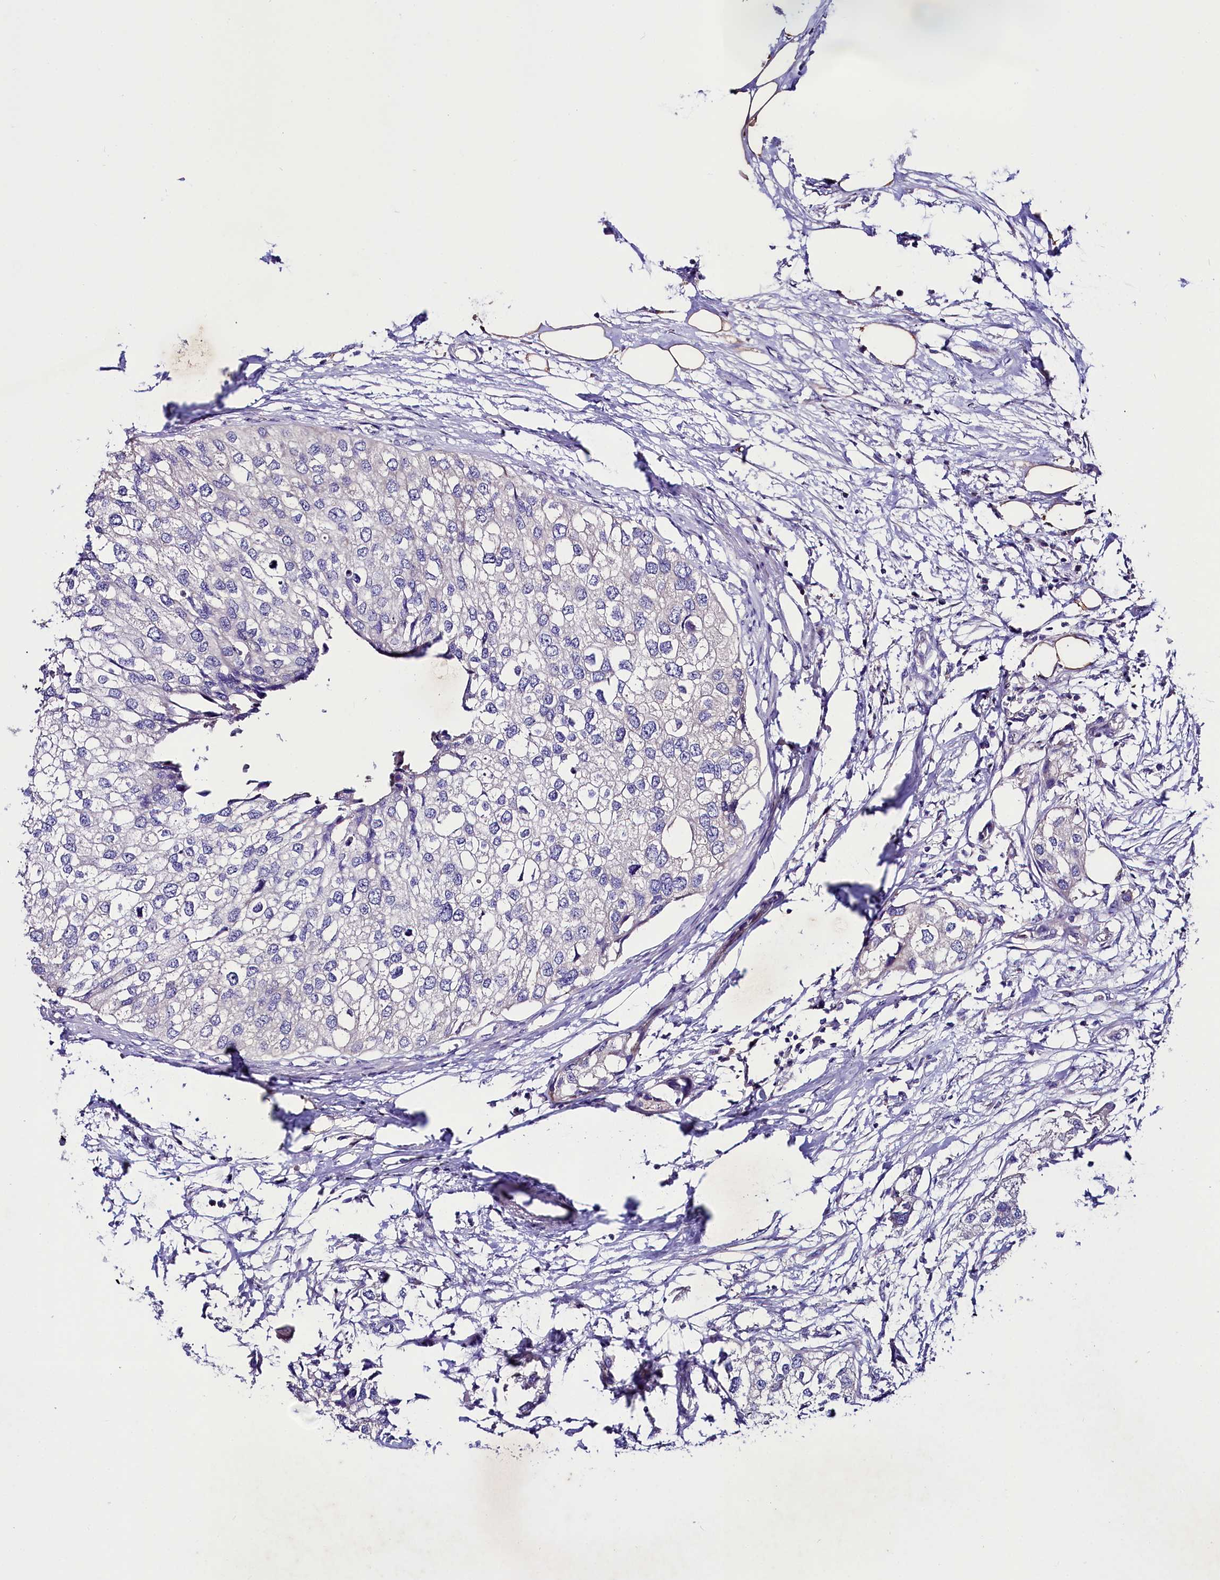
{"staining": {"intensity": "negative", "quantity": "none", "location": "none"}, "tissue": "urothelial cancer", "cell_type": "Tumor cells", "image_type": "cancer", "snomed": [{"axis": "morphology", "description": "Urothelial carcinoma, High grade"}, {"axis": "topography", "description": "Urinary bladder"}], "caption": "Immunohistochemistry photomicrograph of neoplastic tissue: urothelial carcinoma (high-grade) stained with DAB (3,3'-diaminobenzidine) demonstrates no significant protein positivity in tumor cells. (DAB (3,3'-diaminobenzidine) IHC with hematoxylin counter stain).", "gene": "ABHD5", "patient": {"sex": "male", "age": 64}}